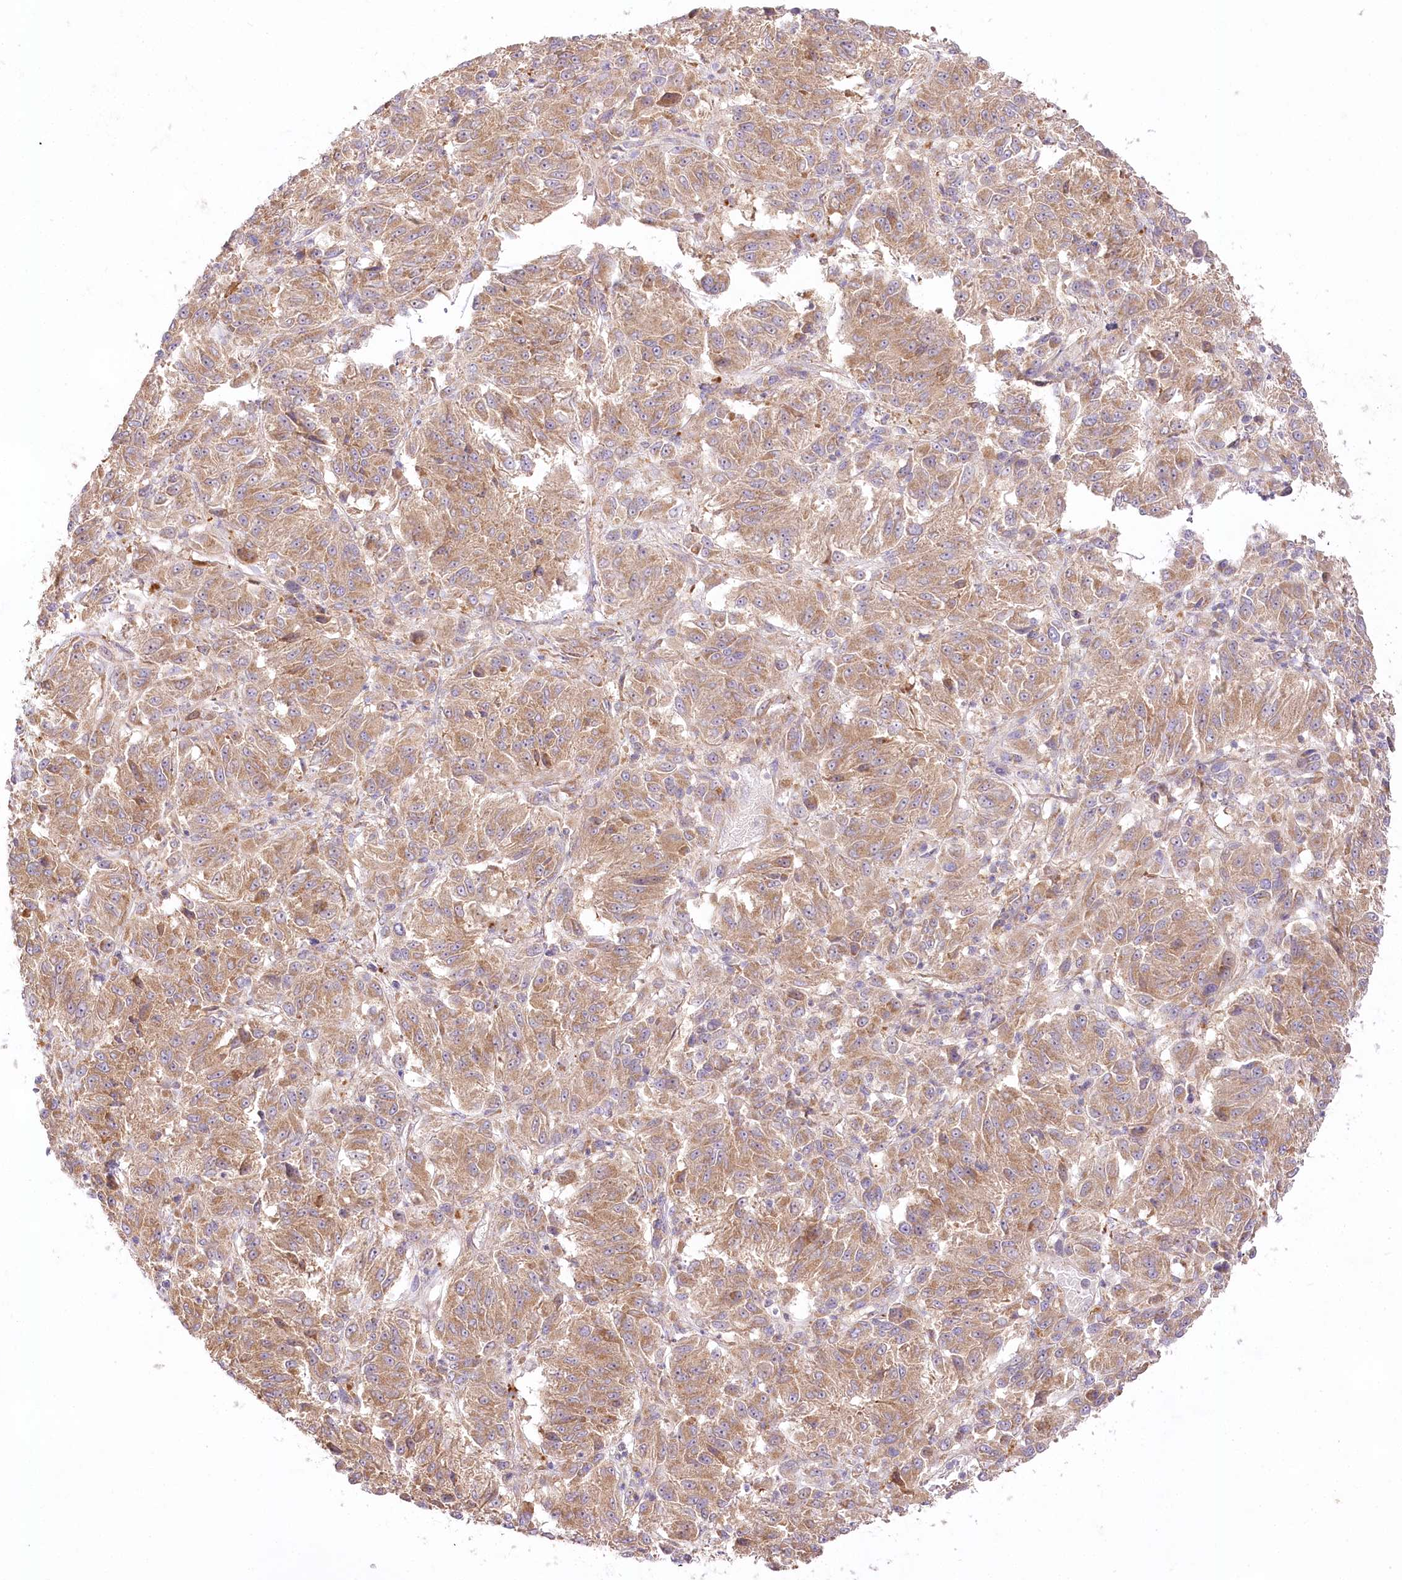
{"staining": {"intensity": "moderate", "quantity": ">75%", "location": "cytoplasmic/membranous"}, "tissue": "melanoma", "cell_type": "Tumor cells", "image_type": "cancer", "snomed": [{"axis": "morphology", "description": "Malignant melanoma, Metastatic site"}, {"axis": "topography", "description": "Lung"}], "caption": "Immunohistochemical staining of melanoma demonstrates medium levels of moderate cytoplasmic/membranous positivity in about >75% of tumor cells. Using DAB (3,3'-diaminobenzidine) (brown) and hematoxylin (blue) stains, captured at high magnification using brightfield microscopy.", "gene": "PYROXD1", "patient": {"sex": "male", "age": 64}}